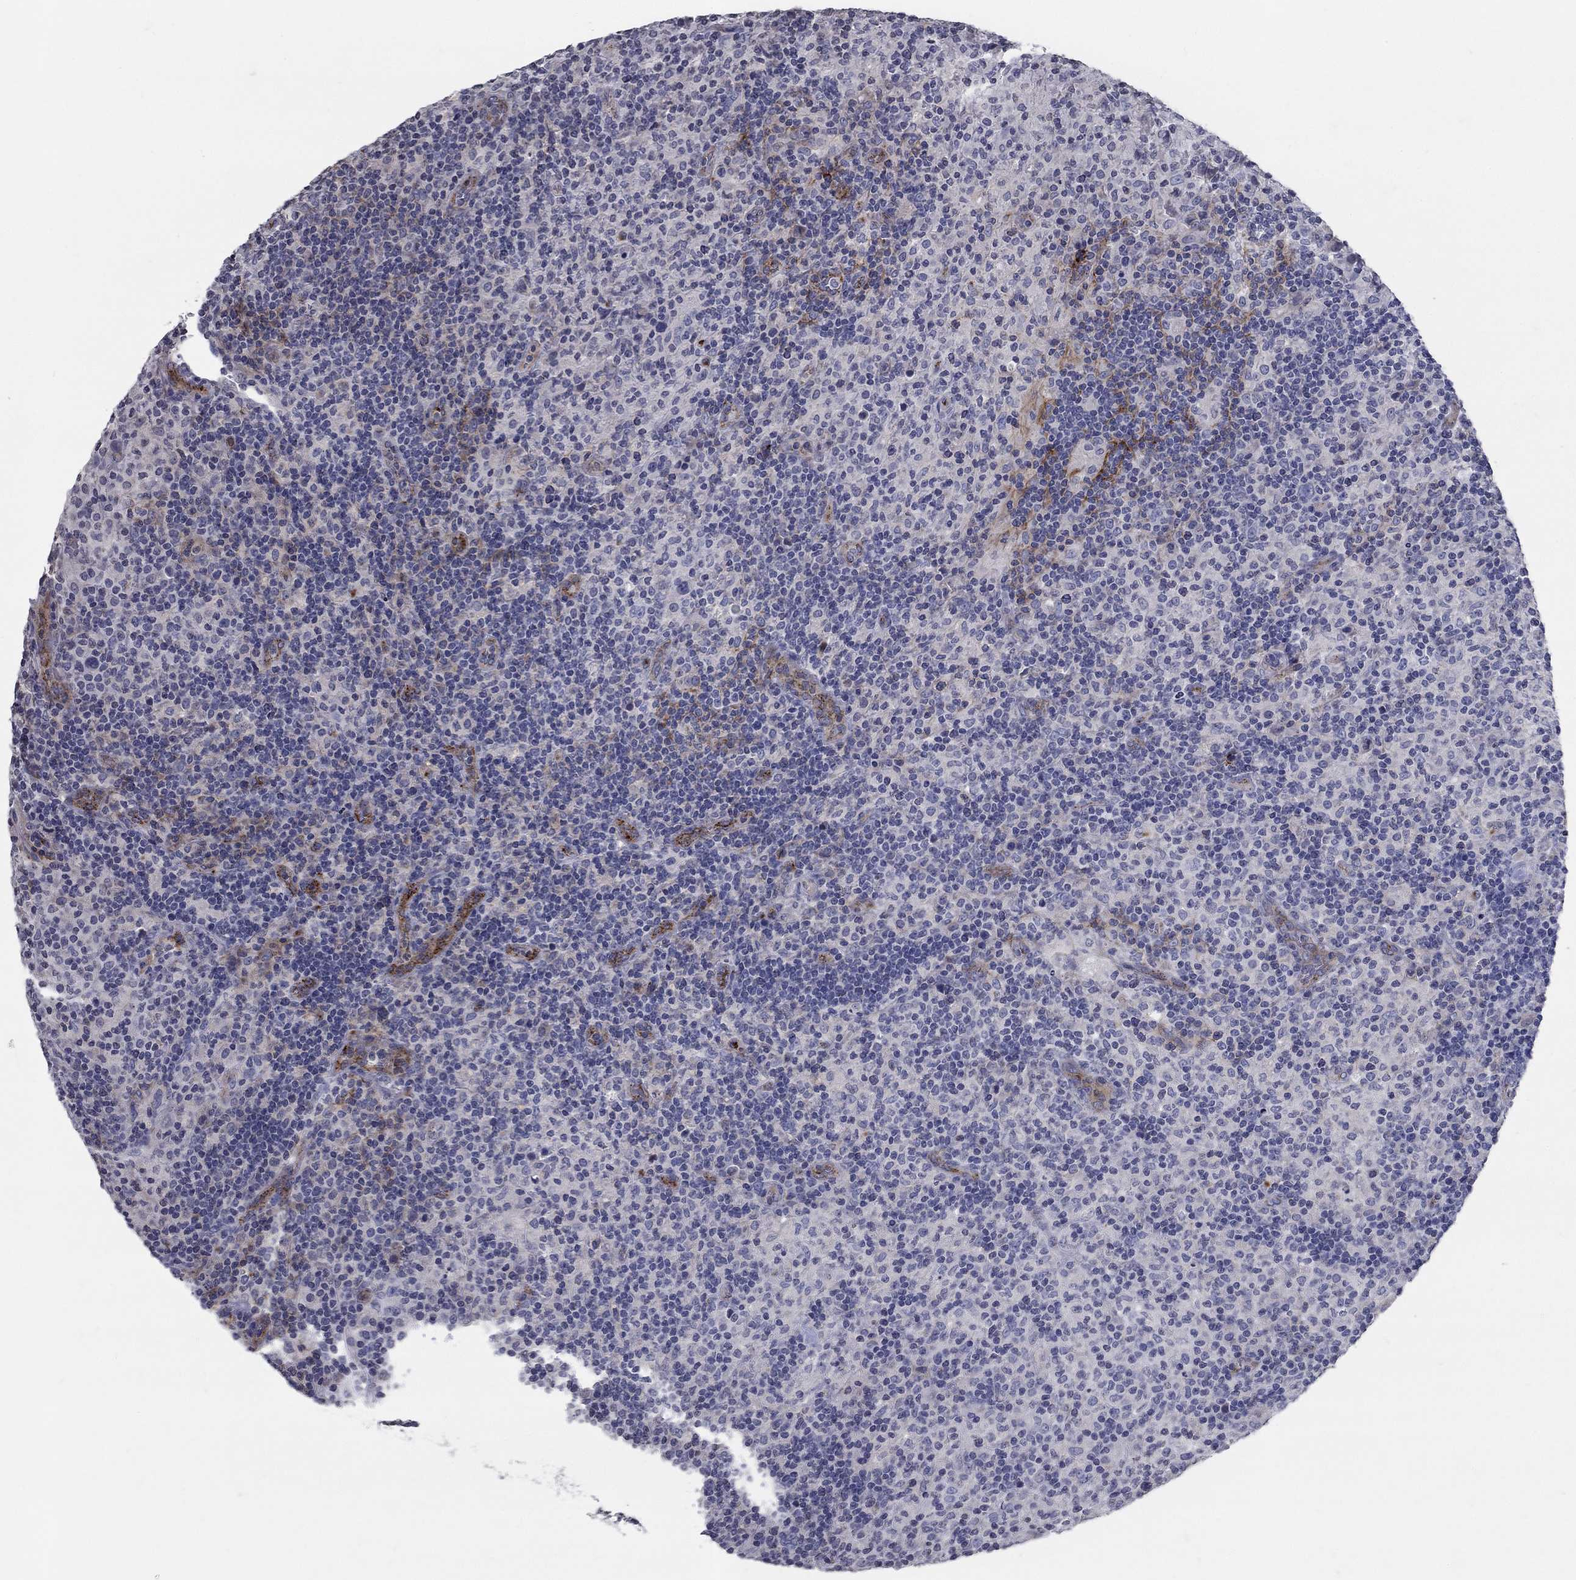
{"staining": {"intensity": "negative", "quantity": "none", "location": "none"}, "tissue": "lymphoma", "cell_type": "Tumor cells", "image_type": "cancer", "snomed": [{"axis": "morphology", "description": "Hodgkin's disease, NOS"}, {"axis": "topography", "description": "Lymph node"}], "caption": "DAB (3,3'-diaminobenzidine) immunohistochemical staining of lymphoma reveals no significant staining in tumor cells.", "gene": "TINAG", "patient": {"sex": "male", "age": 70}}